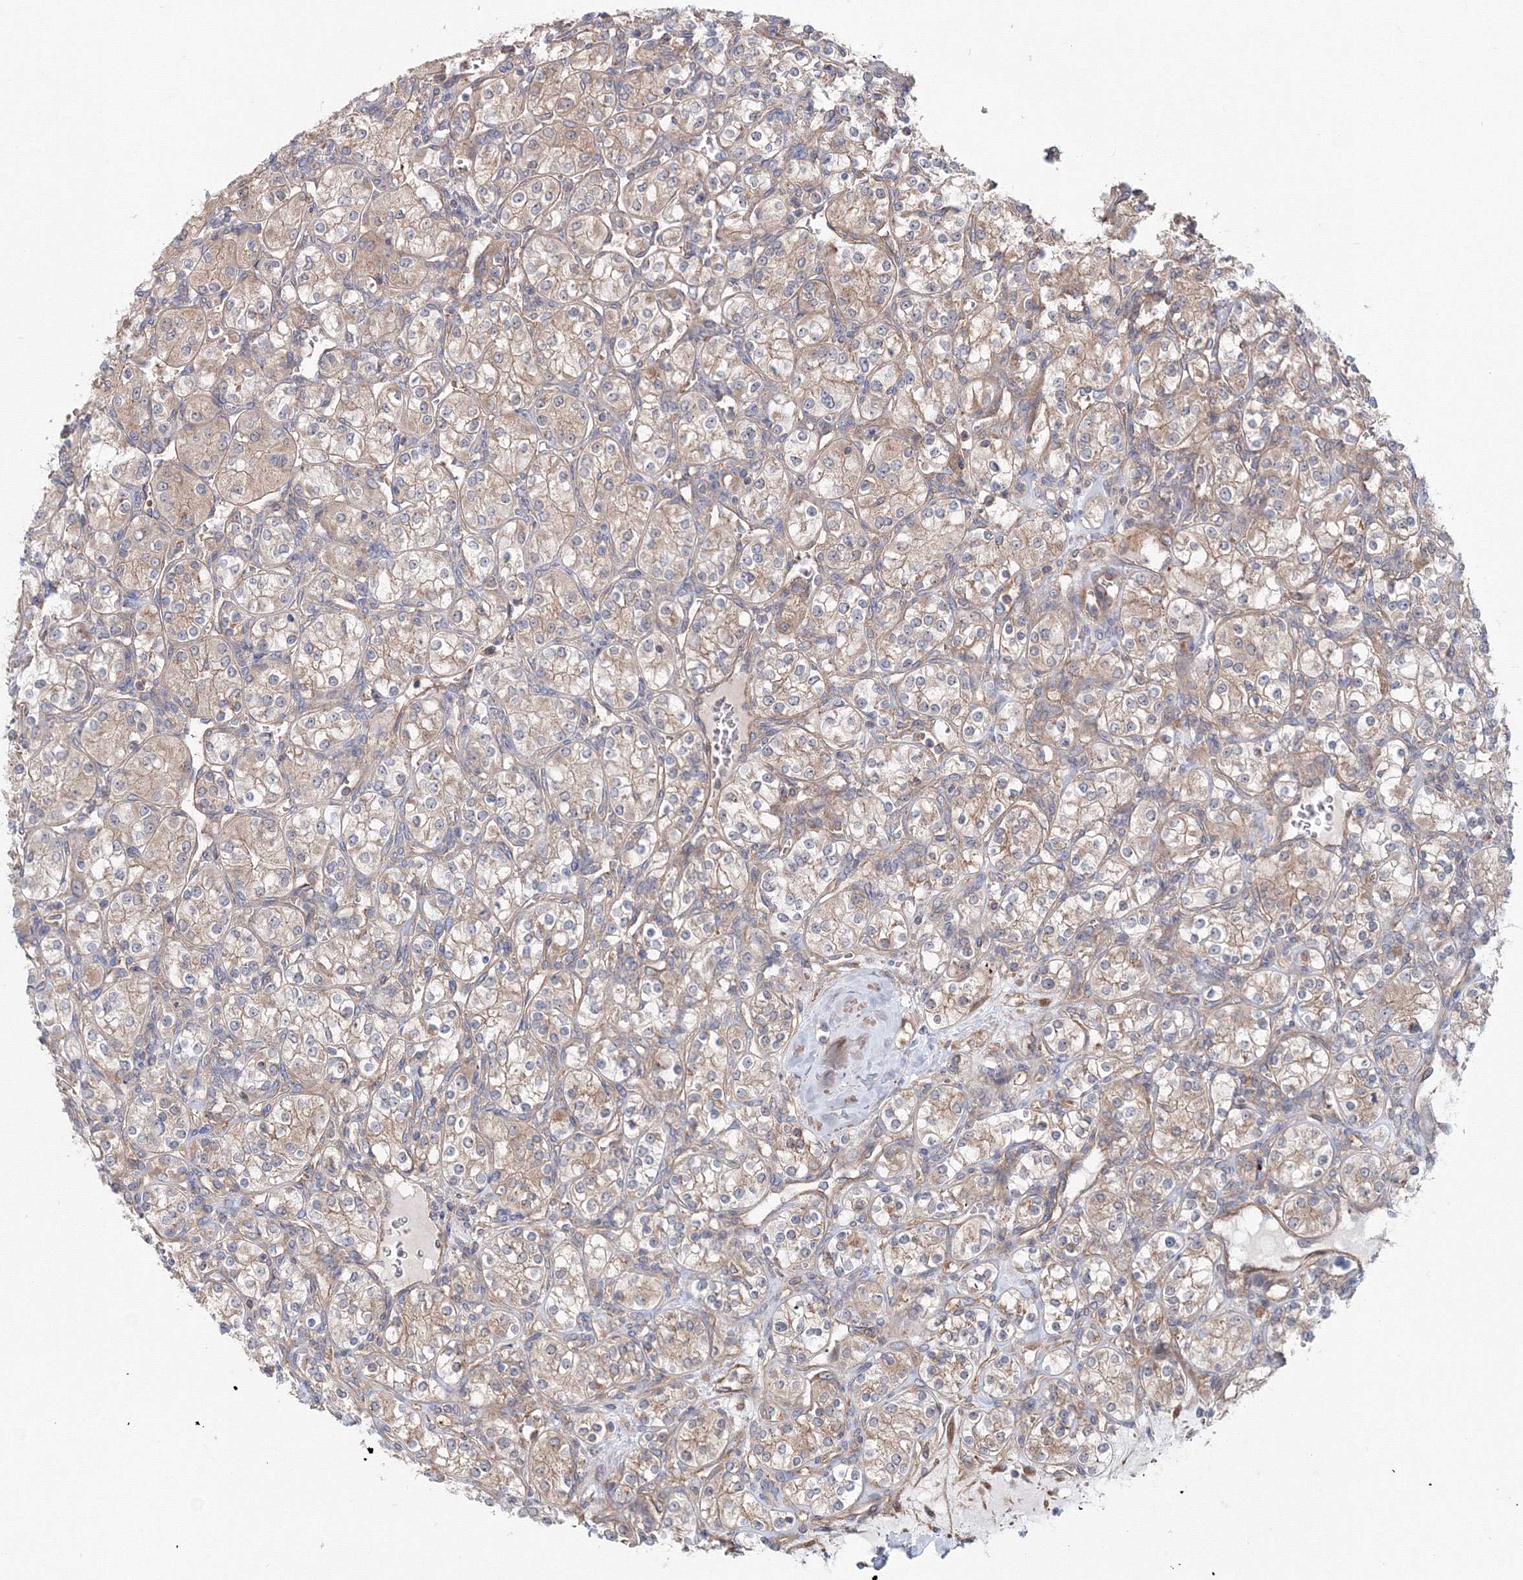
{"staining": {"intensity": "weak", "quantity": ">75%", "location": "cytoplasmic/membranous"}, "tissue": "renal cancer", "cell_type": "Tumor cells", "image_type": "cancer", "snomed": [{"axis": "morphology", "description": "Adenocarcinoma, NOS"}, {"axis": "topography", "description": "Kidney"}], "caption": "Brown immunohistochemical staining in adenocarcinoma (renal) reveals weak cytoplasmic/membranous positivity in about >75% of tumor cells.", "gene": "EXOC1", "patient": {"sex": "male", "age": 77}}